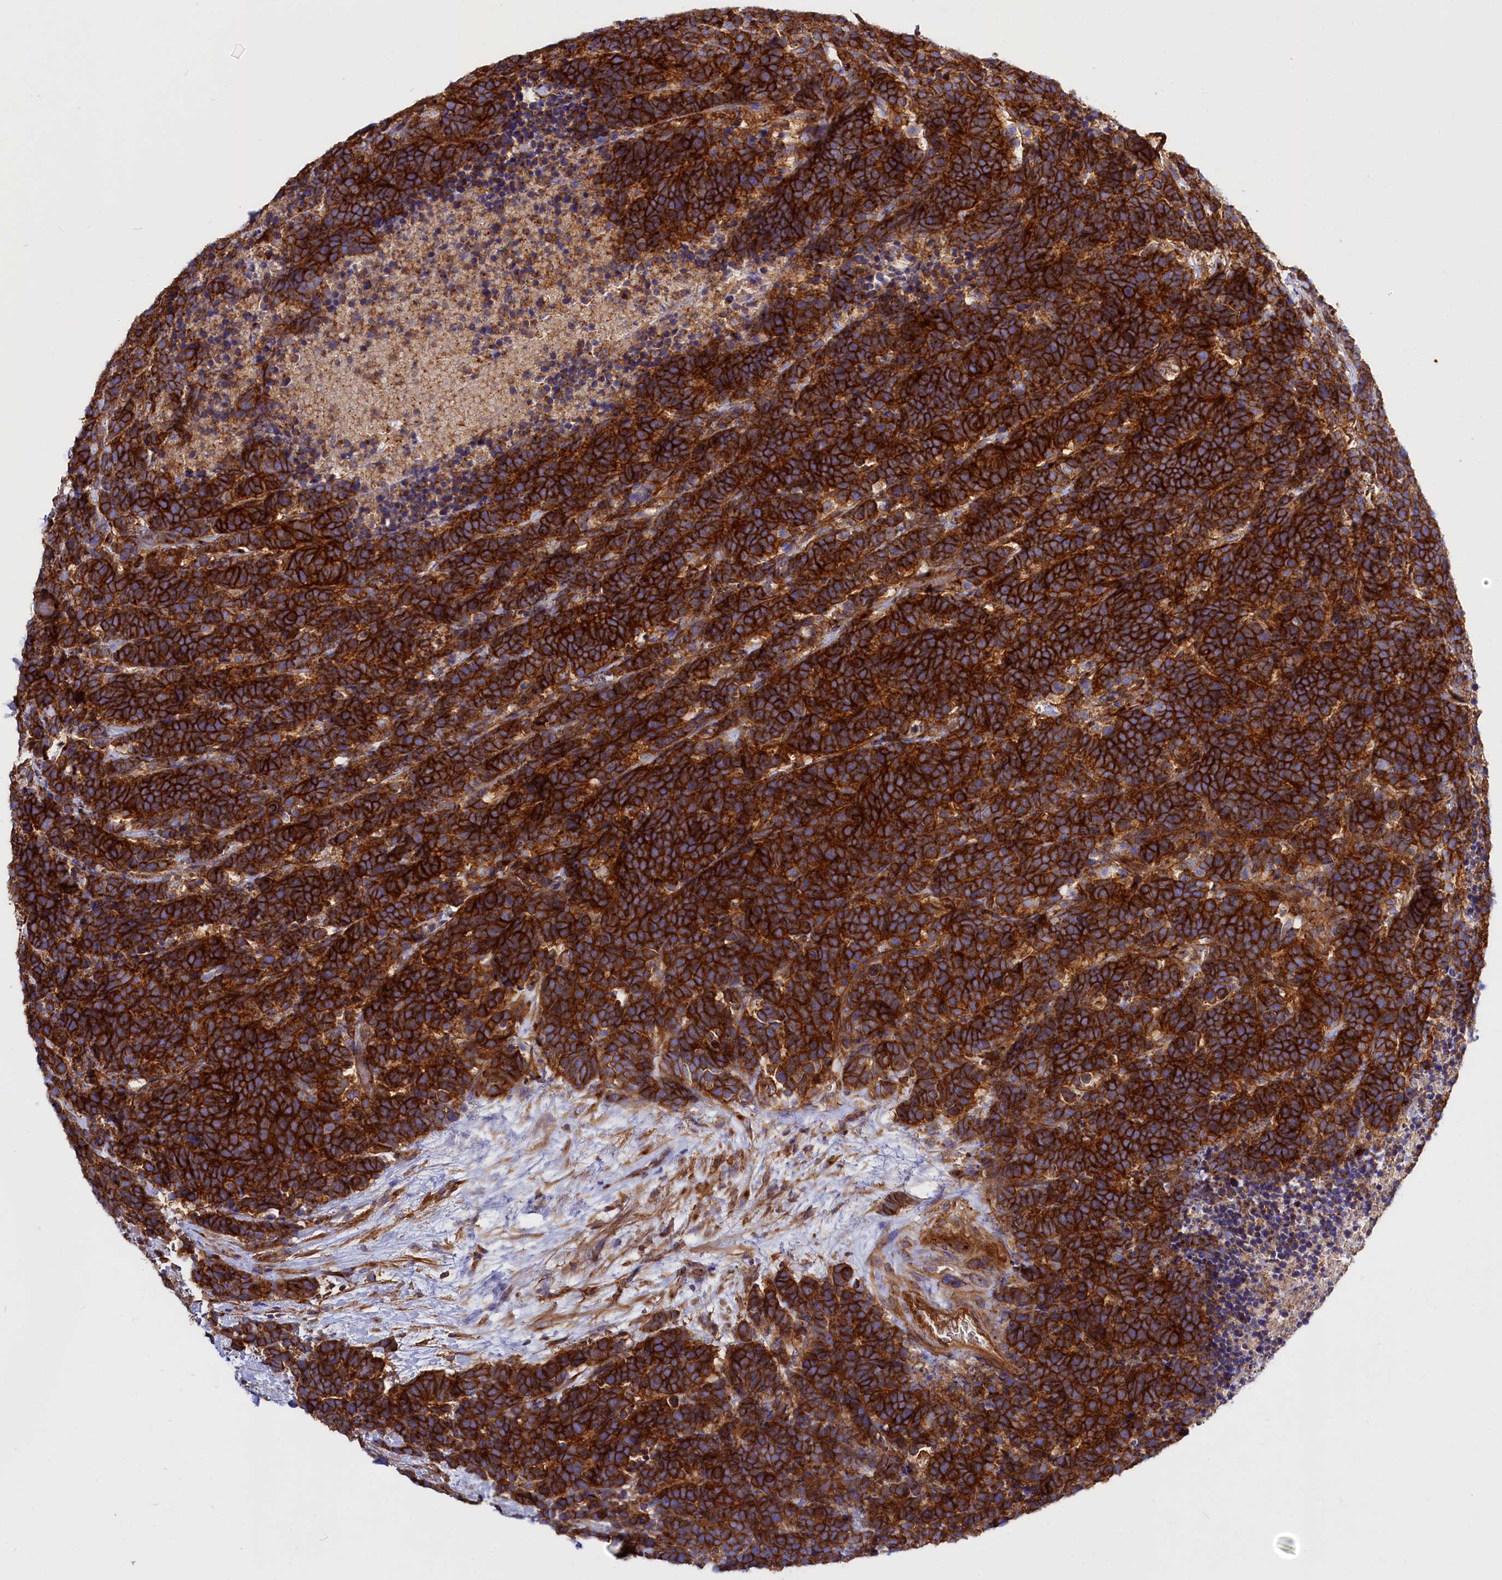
{"staining": {"intensity": "strong", "quantity": ">75%", "location": "cytoplasmic/membranous"}, "tissue": "carcinoid", "cell_type": "Tumor cells", "image_type": "cancer", "snomed": [{"axis": "morphology", "description": "Carcinoma, NOS"}, {"axis": "morphology", "description": "Carcinoid, malignant, NOS"}, {"axis": "topography", "description": "Urinary bladder"}], "caption": "Carcinoid stained with DAB (3,3'-diaminobenzidine) IHC exhibits high levels of strong cytoplasmic/membranous staining in about >75% of tumor cells. (DAB = brown stain, brightfield microscopy at high magnification).", "gene": "ANO6", "patient": {"sex": "male", "age": 57}}